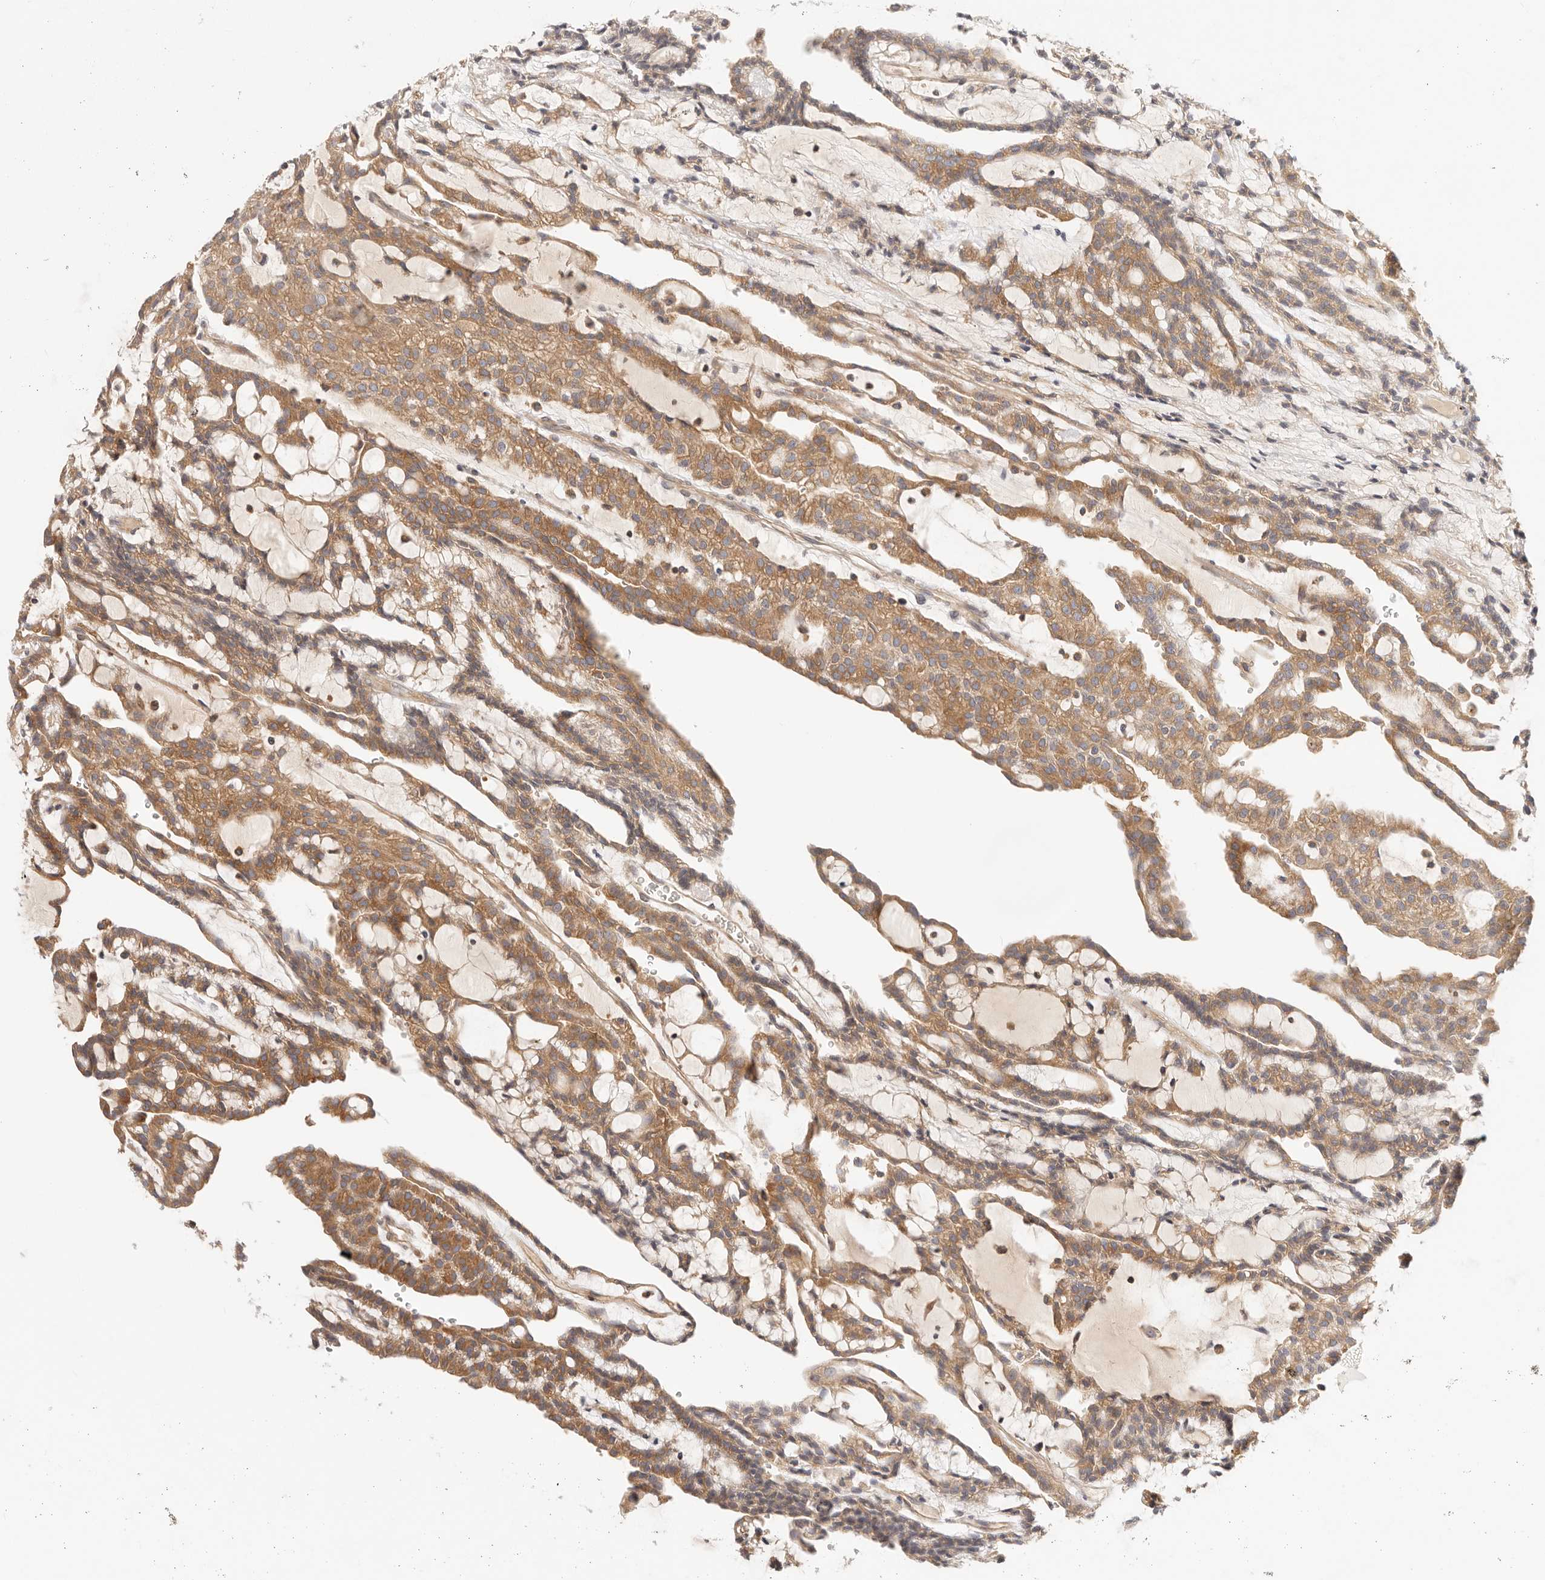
{"staining": {"intensity": "moderate", "quantity": "25%-75%", "location": "cytoplasmic/membranous"}, "tissue": "renal cancer", "cell_type": "Tumor cells", "image_type": "cancer", "snomed": [{"axis": "morphology", "description": "Adenocarcinoma, NOS"}, {"axis": "topography", "description": "Kidney"}], "caption": "Moderate cytoplasmic/membranous positivity is present in about 25%-75% of tumor cells in renal cancer. (Stains: DAB (3,3'-diaminobenzidine) in brown, nuclei in blue, Microscopy: brightfield microscopy at high magnification).", "gene": "KCMF1", "patient": {"sex": "male", "age": 63}}